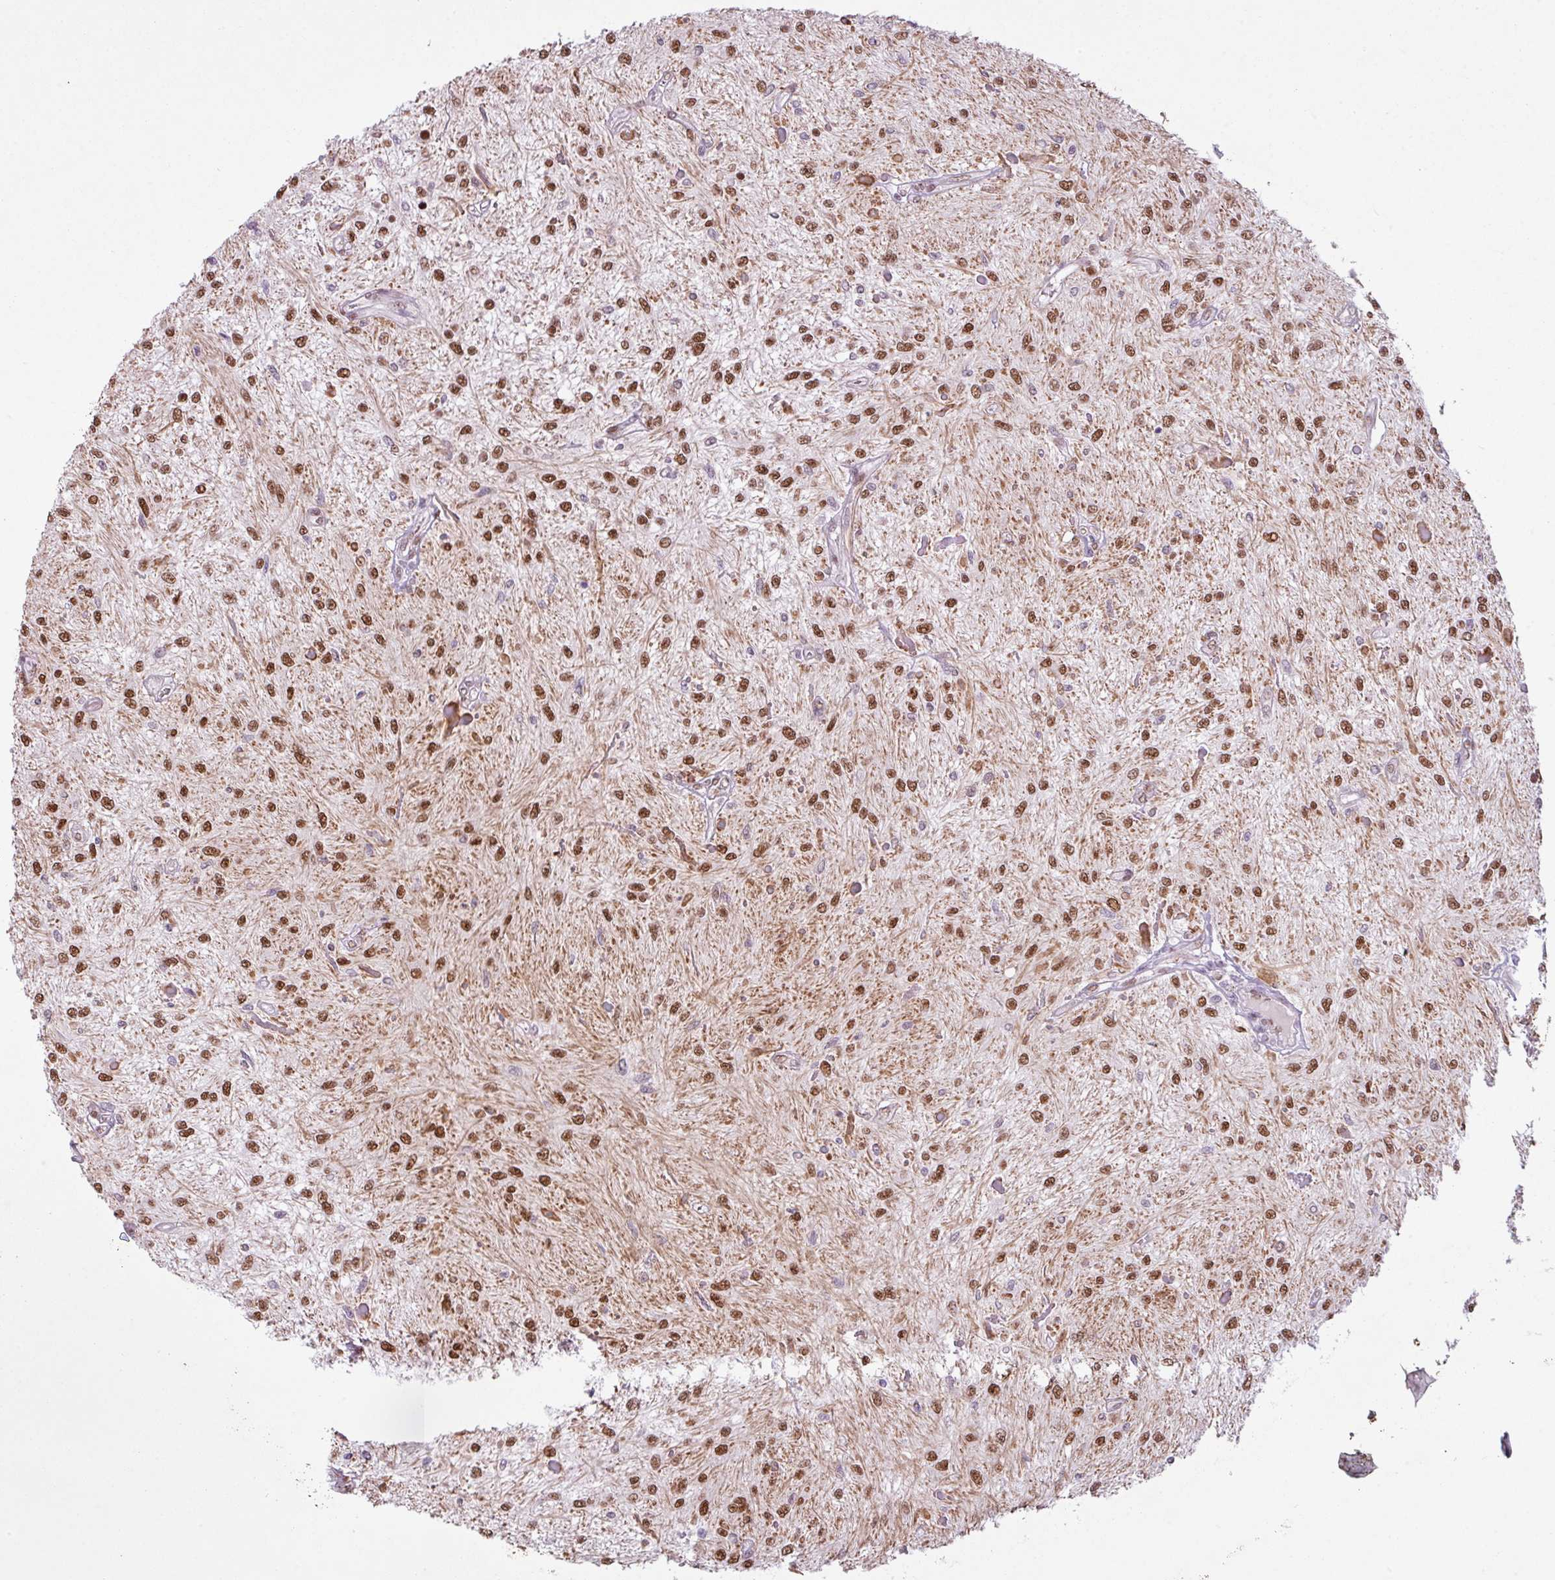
{"staining": {"intensity": "strong", "quantity": ">75%", "location": "nuclear"}, "tissue": "glioma", "cell_type": "Tumor cells", "image_type": "cancer", "snomed": [{"axis": "morphology", "description": "Glioma, malignant, Low grade"}, {"axis": "topography", "description": "Cerebellum"}], "caption": "Protein expression by immunohistochemistry displays strong nuclear positivity in approximately >75% of tumor cells in glioma.", "gene": "PRDM5", "patient": {"sex": "female", "age": 14}}